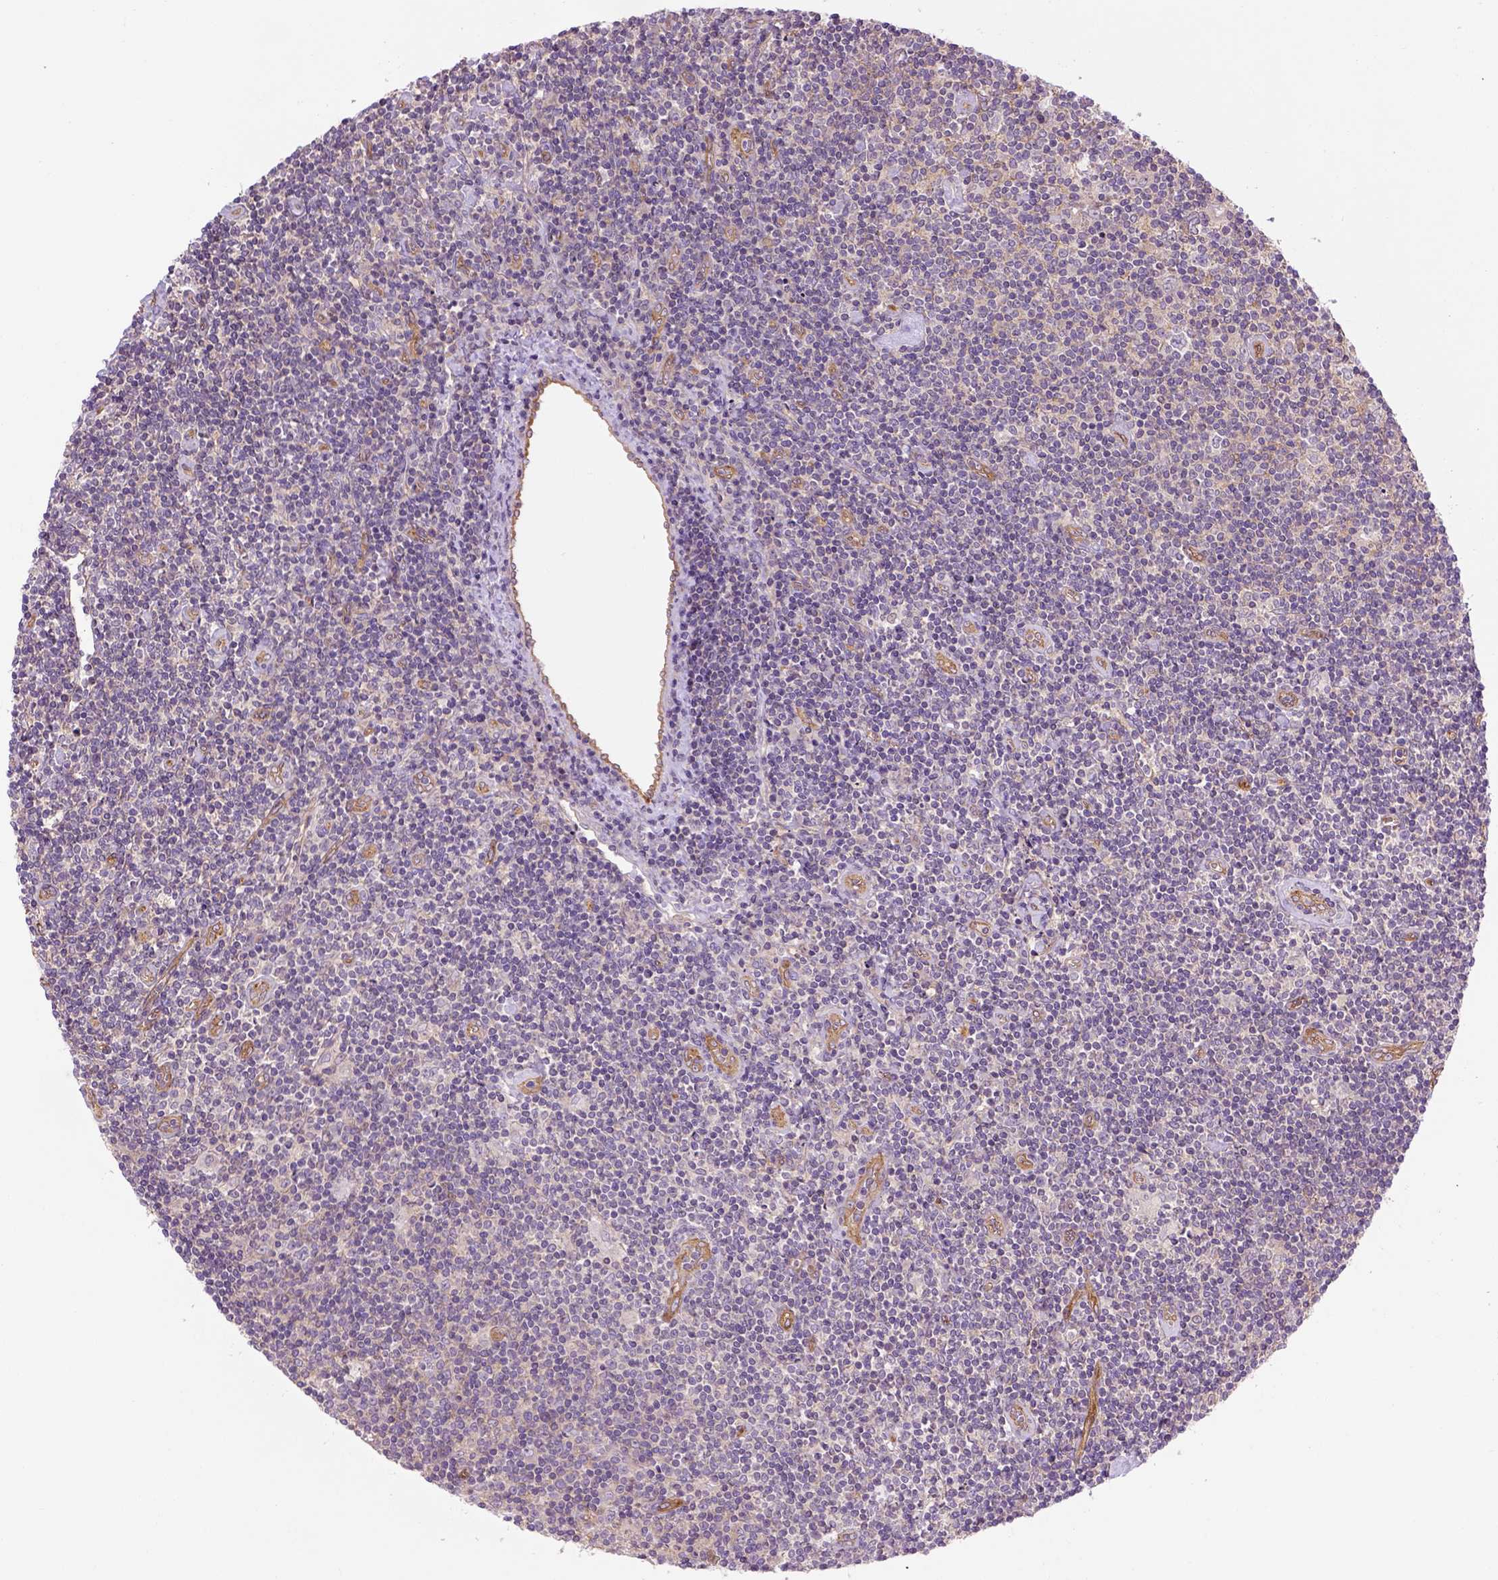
{"staining": {"intensity": "negative", "quantity": "none", "location": "none"}, "tissue": "lymphoma", "cell_type": "Tumor cells", "image_type": "cancer", "snomed": [{"axis": "morphology", "description": "Hodgkin's disease, NOS"}, {"axis": "topography", "description": "Lymph node"}], "caption": "A histopathology image of human Hodgkin's disease is negative for staining in tumor cells. (DAB immunohistochemistry (IHC) with hematoxylin counter stain).", "gene": "CASKIN2", "patient": {"sex": "male", "age": 40}}